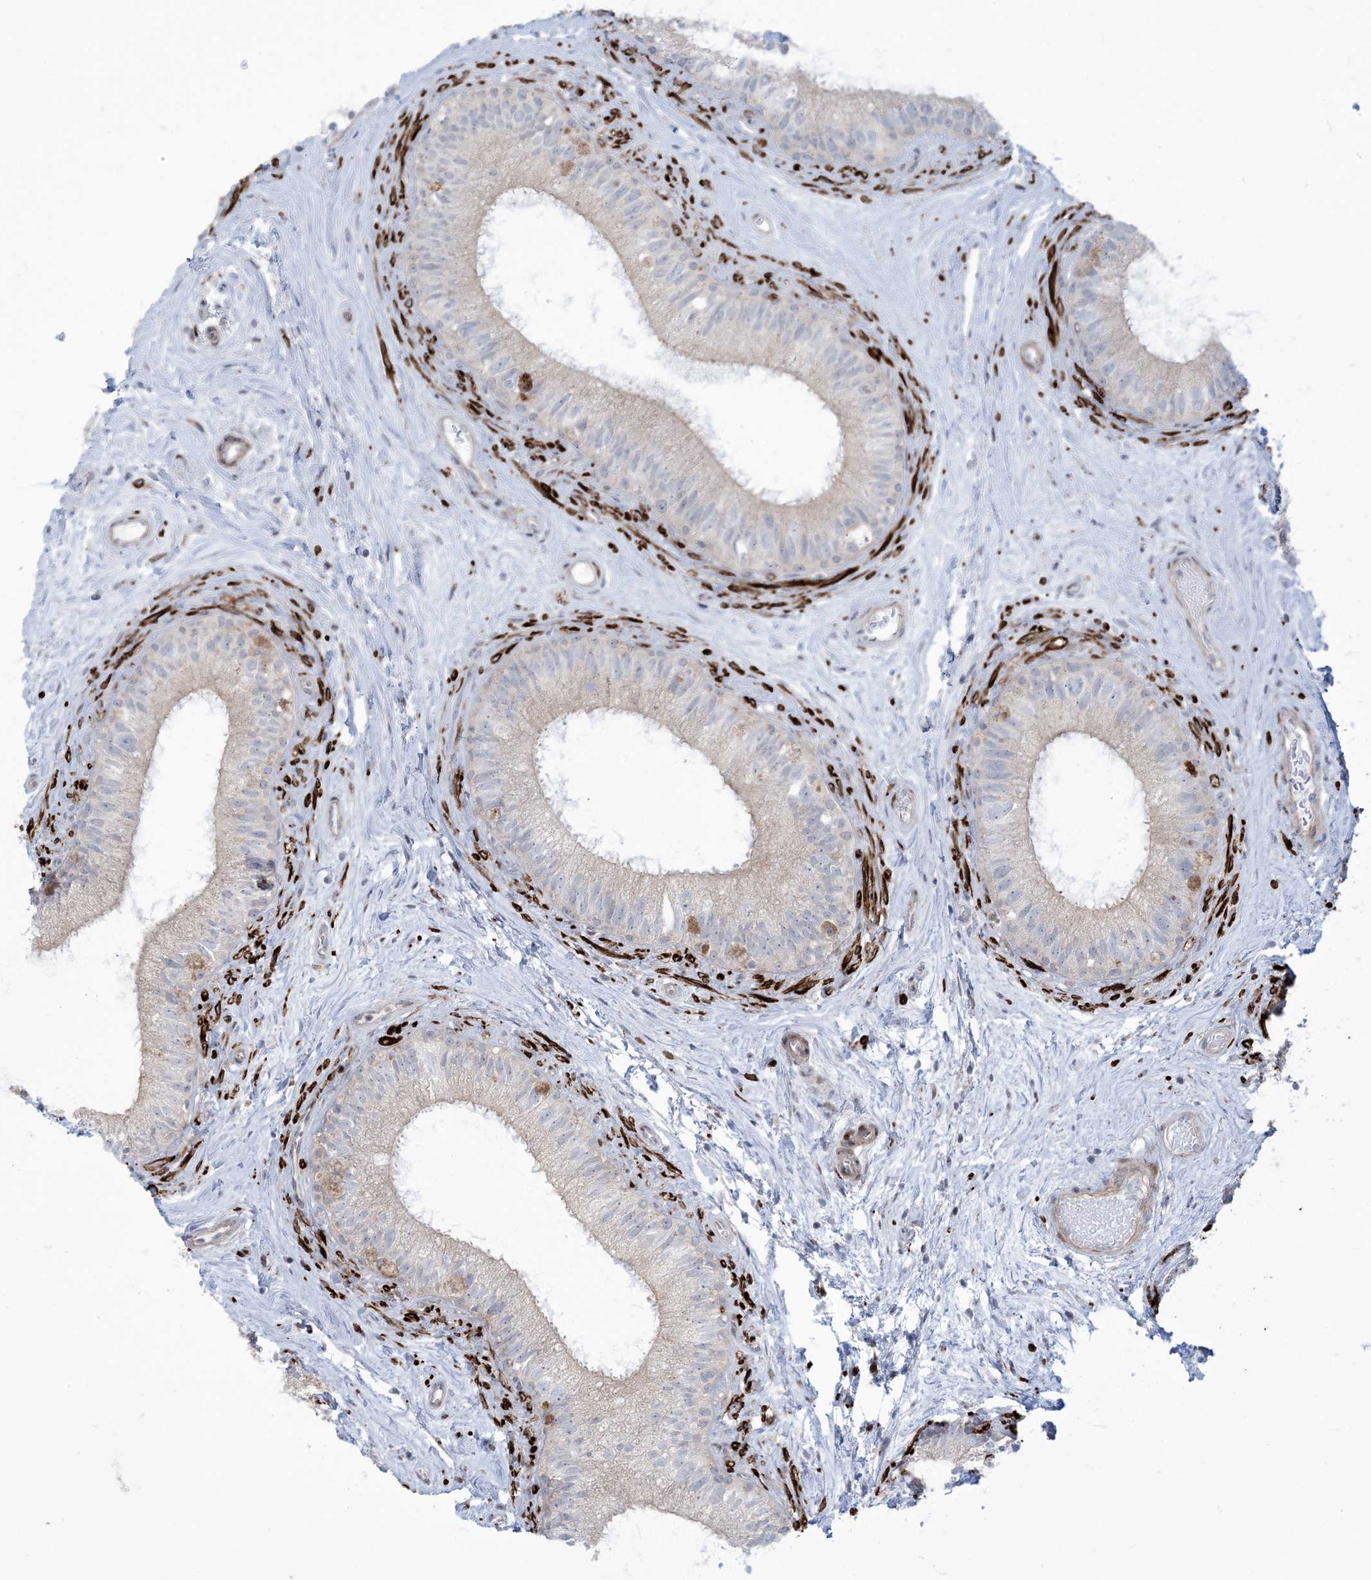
{"staining": {"intensity": "weak", "quantity": "<25%", "location": "cytoplasmic/membranous"}, "tissue": "epididymis", "cell_type": "Glandular cells", "image_type": "normal", "snomed": [{"axis": "morphology", "description": "Normal tissue, NOS"}, {"axis": "topography", "description": "Epididymis"}], "caption": "The photomicrograph displays no staining of glandular cells in benign epididymis.", "gene": "AFTPH", "patient": {"sex": "male", "age": 71}}